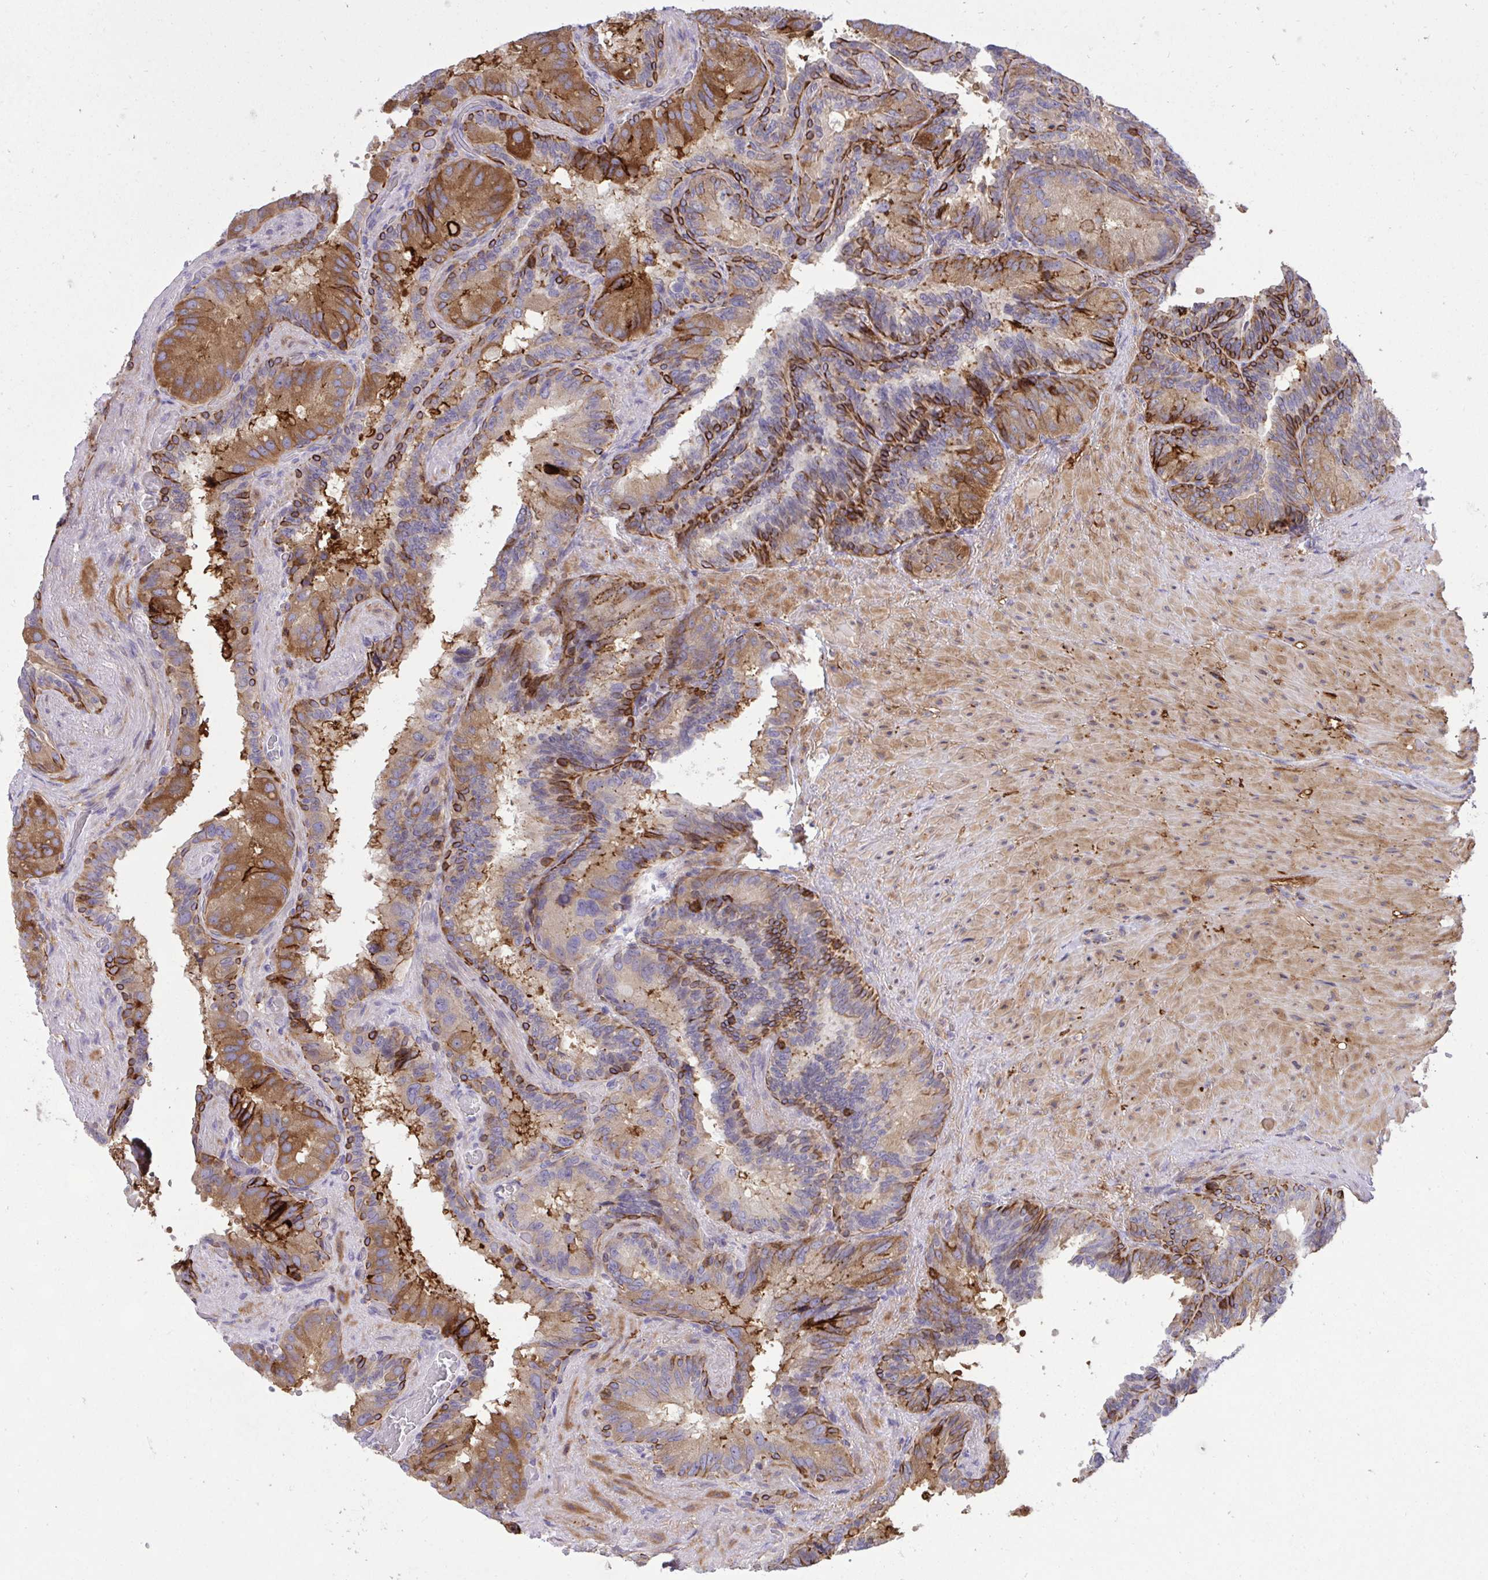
{"staining": {"intensity": "strong", "quantity": "25%-75%", "location": "cytoplasmic/membranous"}, "tissue": "seminal vesicle", "cell_type": "Glandular cells", "image_type": "normal", "snomed": [{"axis": "morphology", "description": "Normal tissue, NOS"}, {"axis": "topography", "description": "Seminal veicle"}], "caption": "Immunohistochemistry (IHC) staining of normal seminal vesicle, which reveals high levels of strong cytoplasmic/membranous positivity in approximately 25%-75% of glandular cells indicating strong cytoplasmic/membranous protein positivity. The staining was performed using DAB (brown) for protein detection and nuclei were counterstained in hematoxylin (blue).", "gene": "ERI1", "patient": {"sex": "male", "age": 60}}